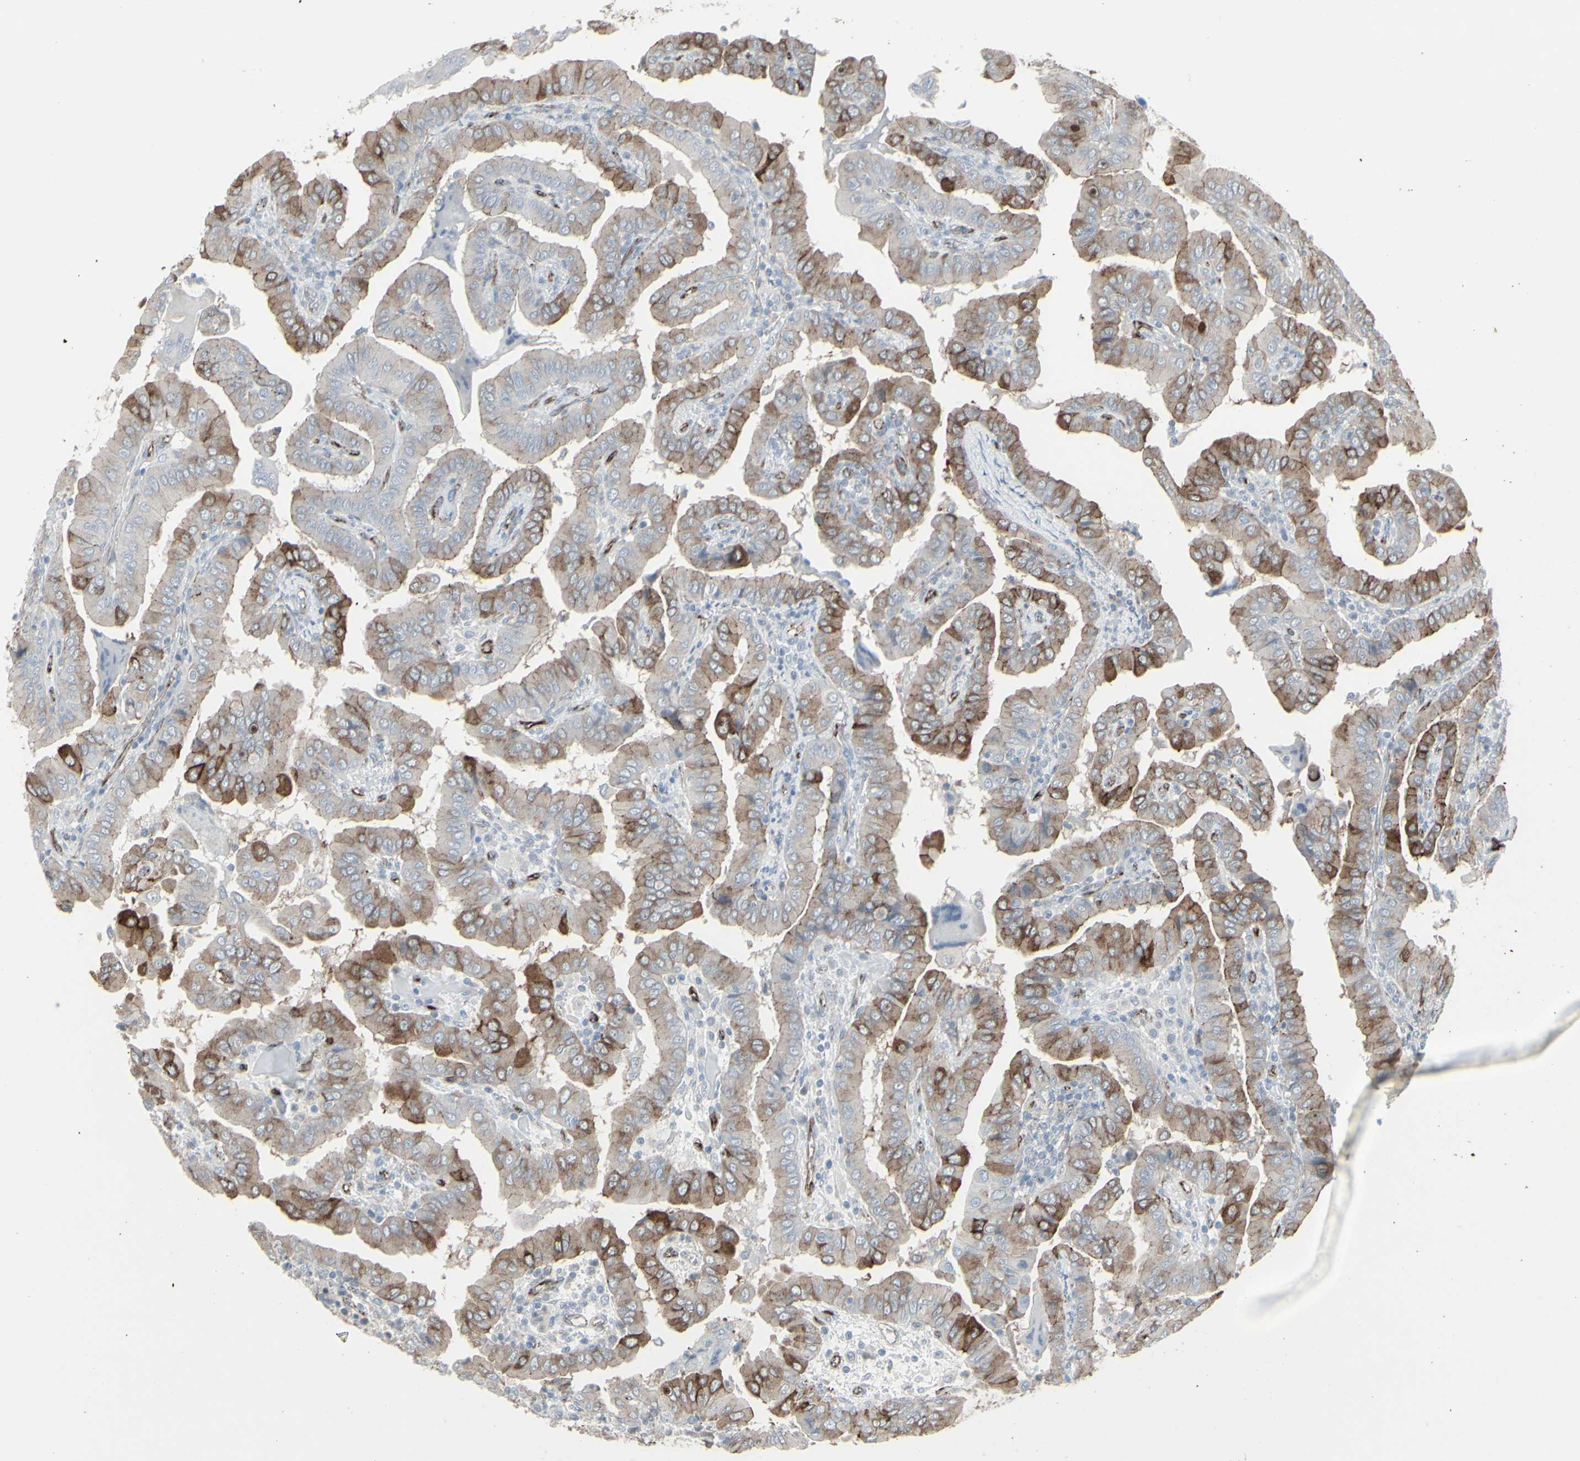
{"staining": {"intensity": "weak", "quantity": ">75%", "location": "cytoplasmic/membranous"}, "tissue": "thyroid cancer", "cell_type": "Tumor cells", "image_type": "cancer", "snomed": [{"axis": "morphology", "description": "Papillary adenocarcinoma, NOS"}, {"axis": "topography", "description": "Thyroid gland"}], "caption": "Immunohistochemical staining of human thyroid cancer demonstrates low levels of weak cytoplasmic/membranous expression in about >75% of tumor cells.", "gene": "GJA1", "patient": {"sex": "male", "age": 33}}